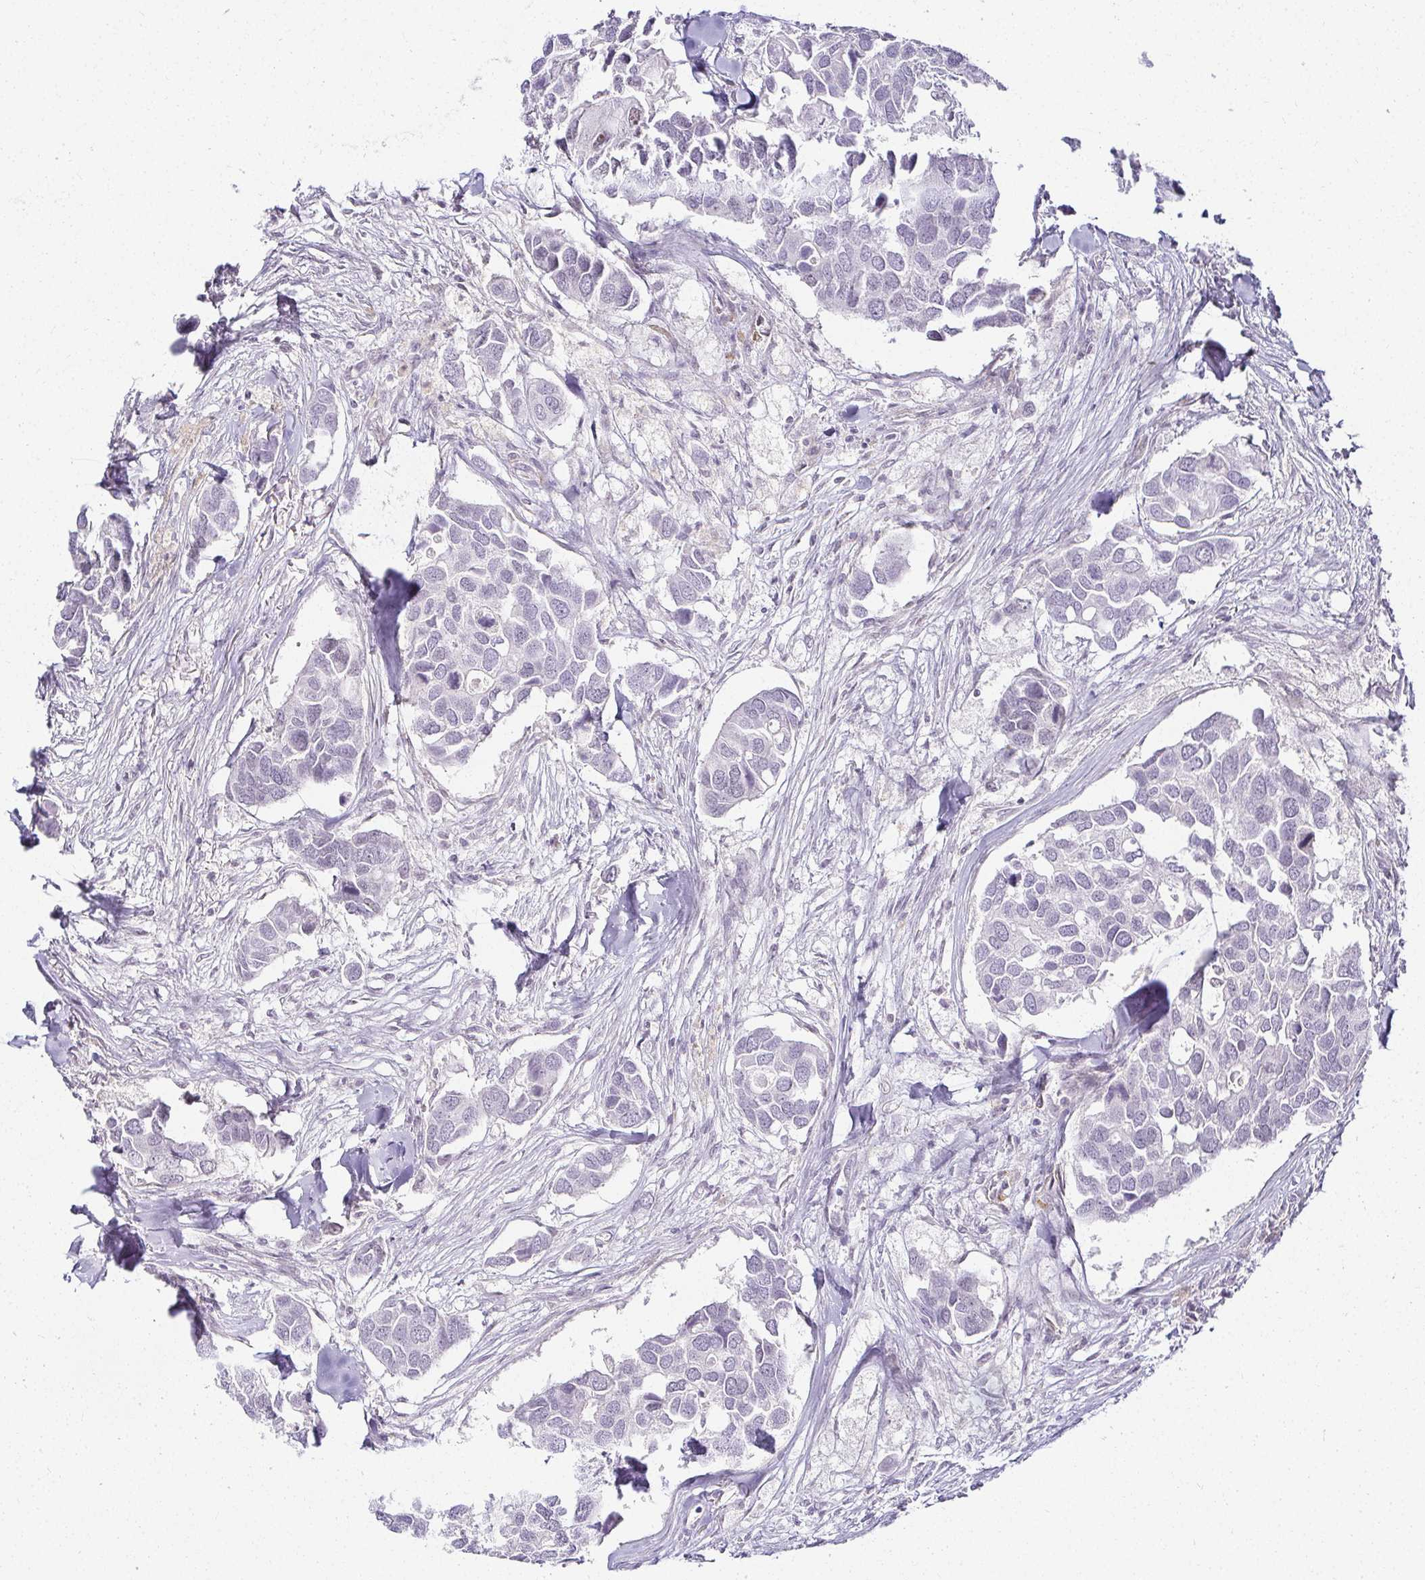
{"staining": {"intensity": "negative", "quantity": "none", "location": "none"}, "tissue": "breast cancer", "cell_type": "Tumor cells", "image_type": "cancer", "snomed": [{"axis": "morphology", "description": "Duct carcinoma"}, {"axis": "topography", "description": "Breast"}], "caption": "Tumor cells are negative for brown protein staining in breast infiltrating ductal carcinoma. The staining was performed using DAB (3,3'-diaminobenzidine) to visualize the protein expression in brown, while the nuclei were stained in blue with hematoxylin (Magnification: 20x).", "gene": "ACAN", "patient": {"sex": "female", "age": 83}}